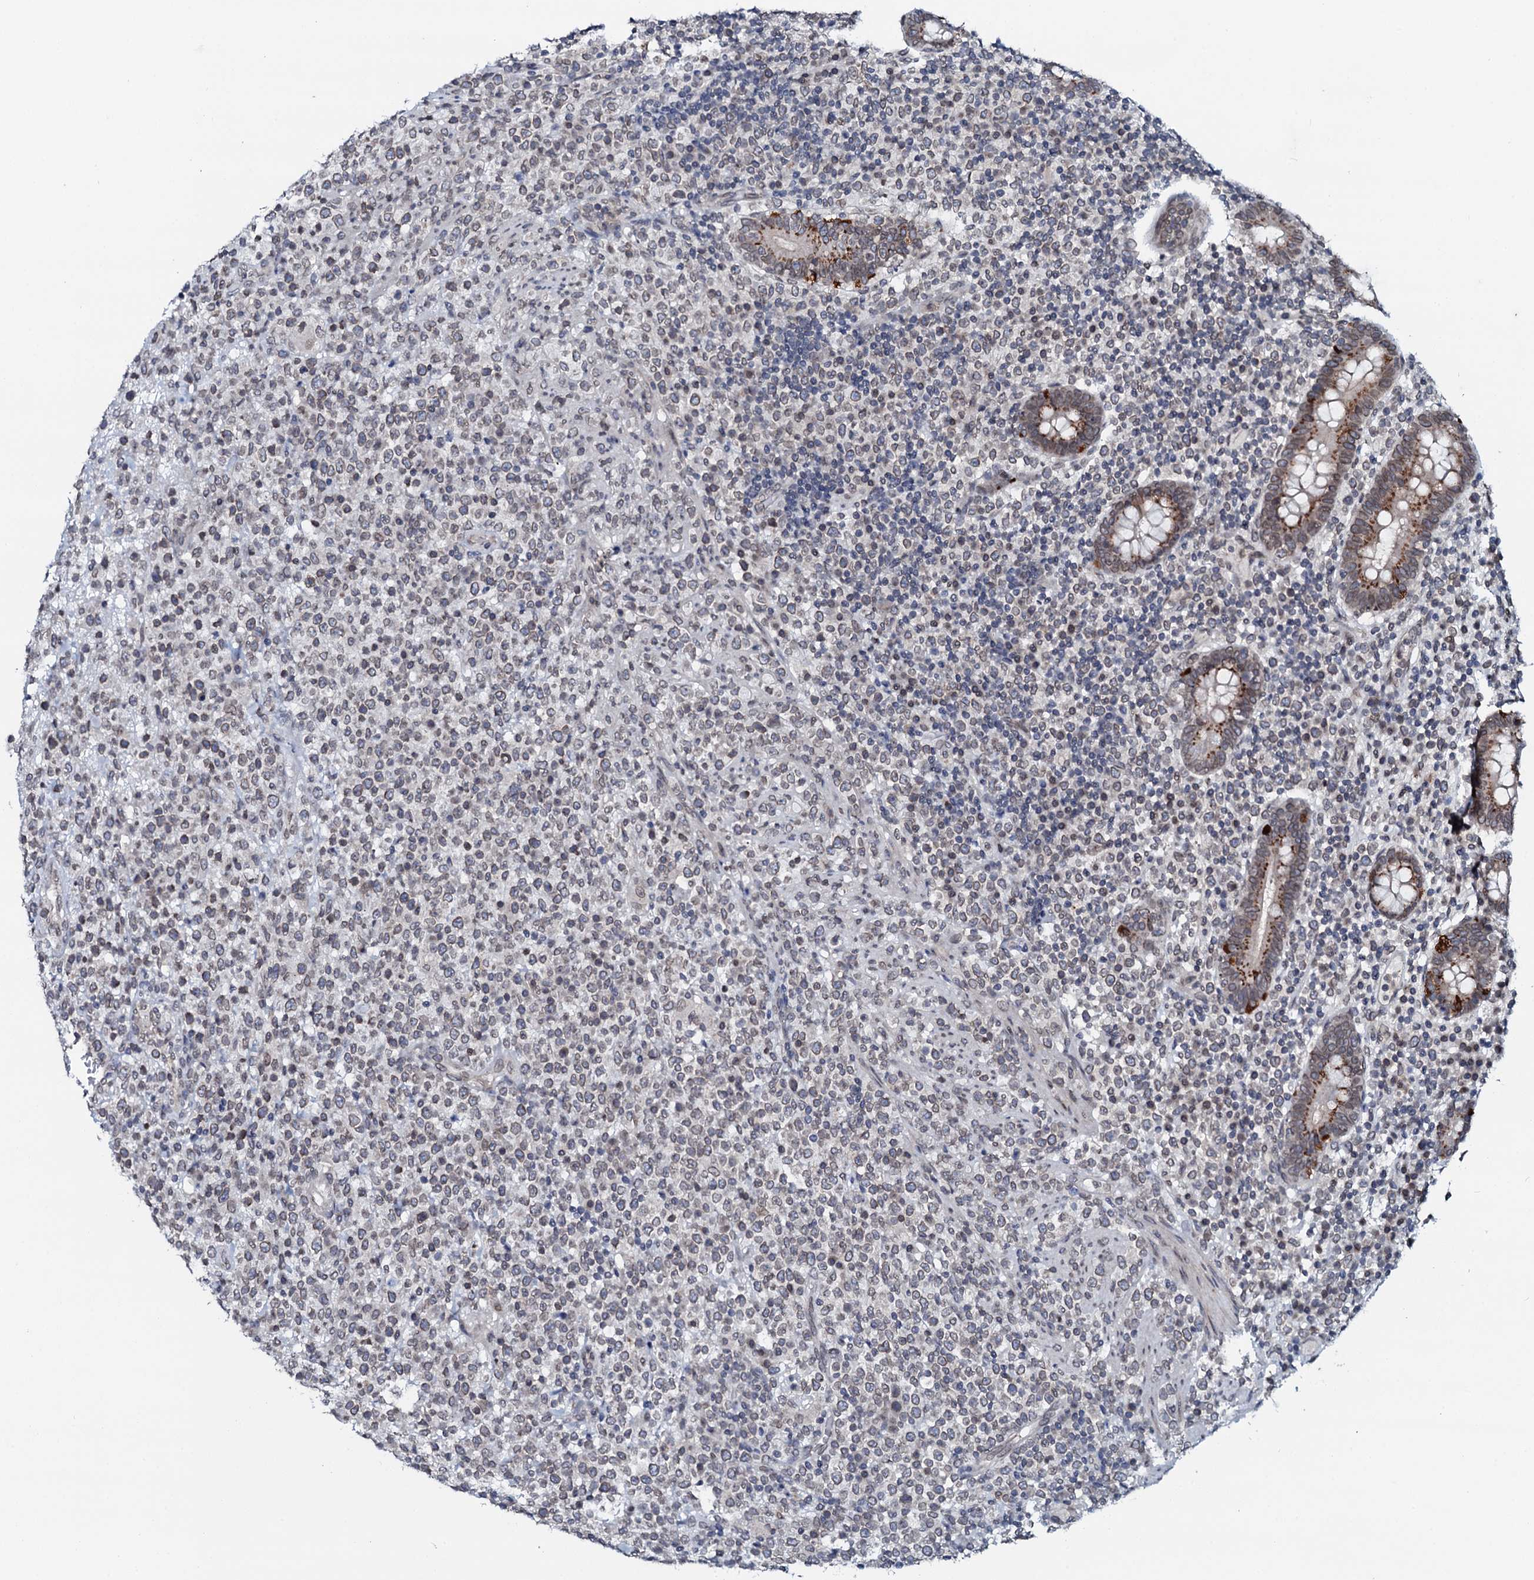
{"staining": {"intensity": "weak", "quantity": ">75%", "location": "cytoplasmic/membranous,nuclear"}, "tissue": "lymphoma", "cell_type": "Tumor cells", "image_type": "cancer", "snomed": [{"axis": "morphology", "description": "Malignant lymphoma, non-Hodgkin's type, High grade"}, {"axis": "topography", "description": "Colon"}], "caption": "This image shows lymphoma stained with immunohistochemistry (IHC) to label a protein in brown. The cytoplasmic/membranous and nuclear of tumor cells show weak positivity for the protein. Nuclei are counter-stained blue.", "gene": "SNTA1", "patient": {"sex": "female", "age": 53}}